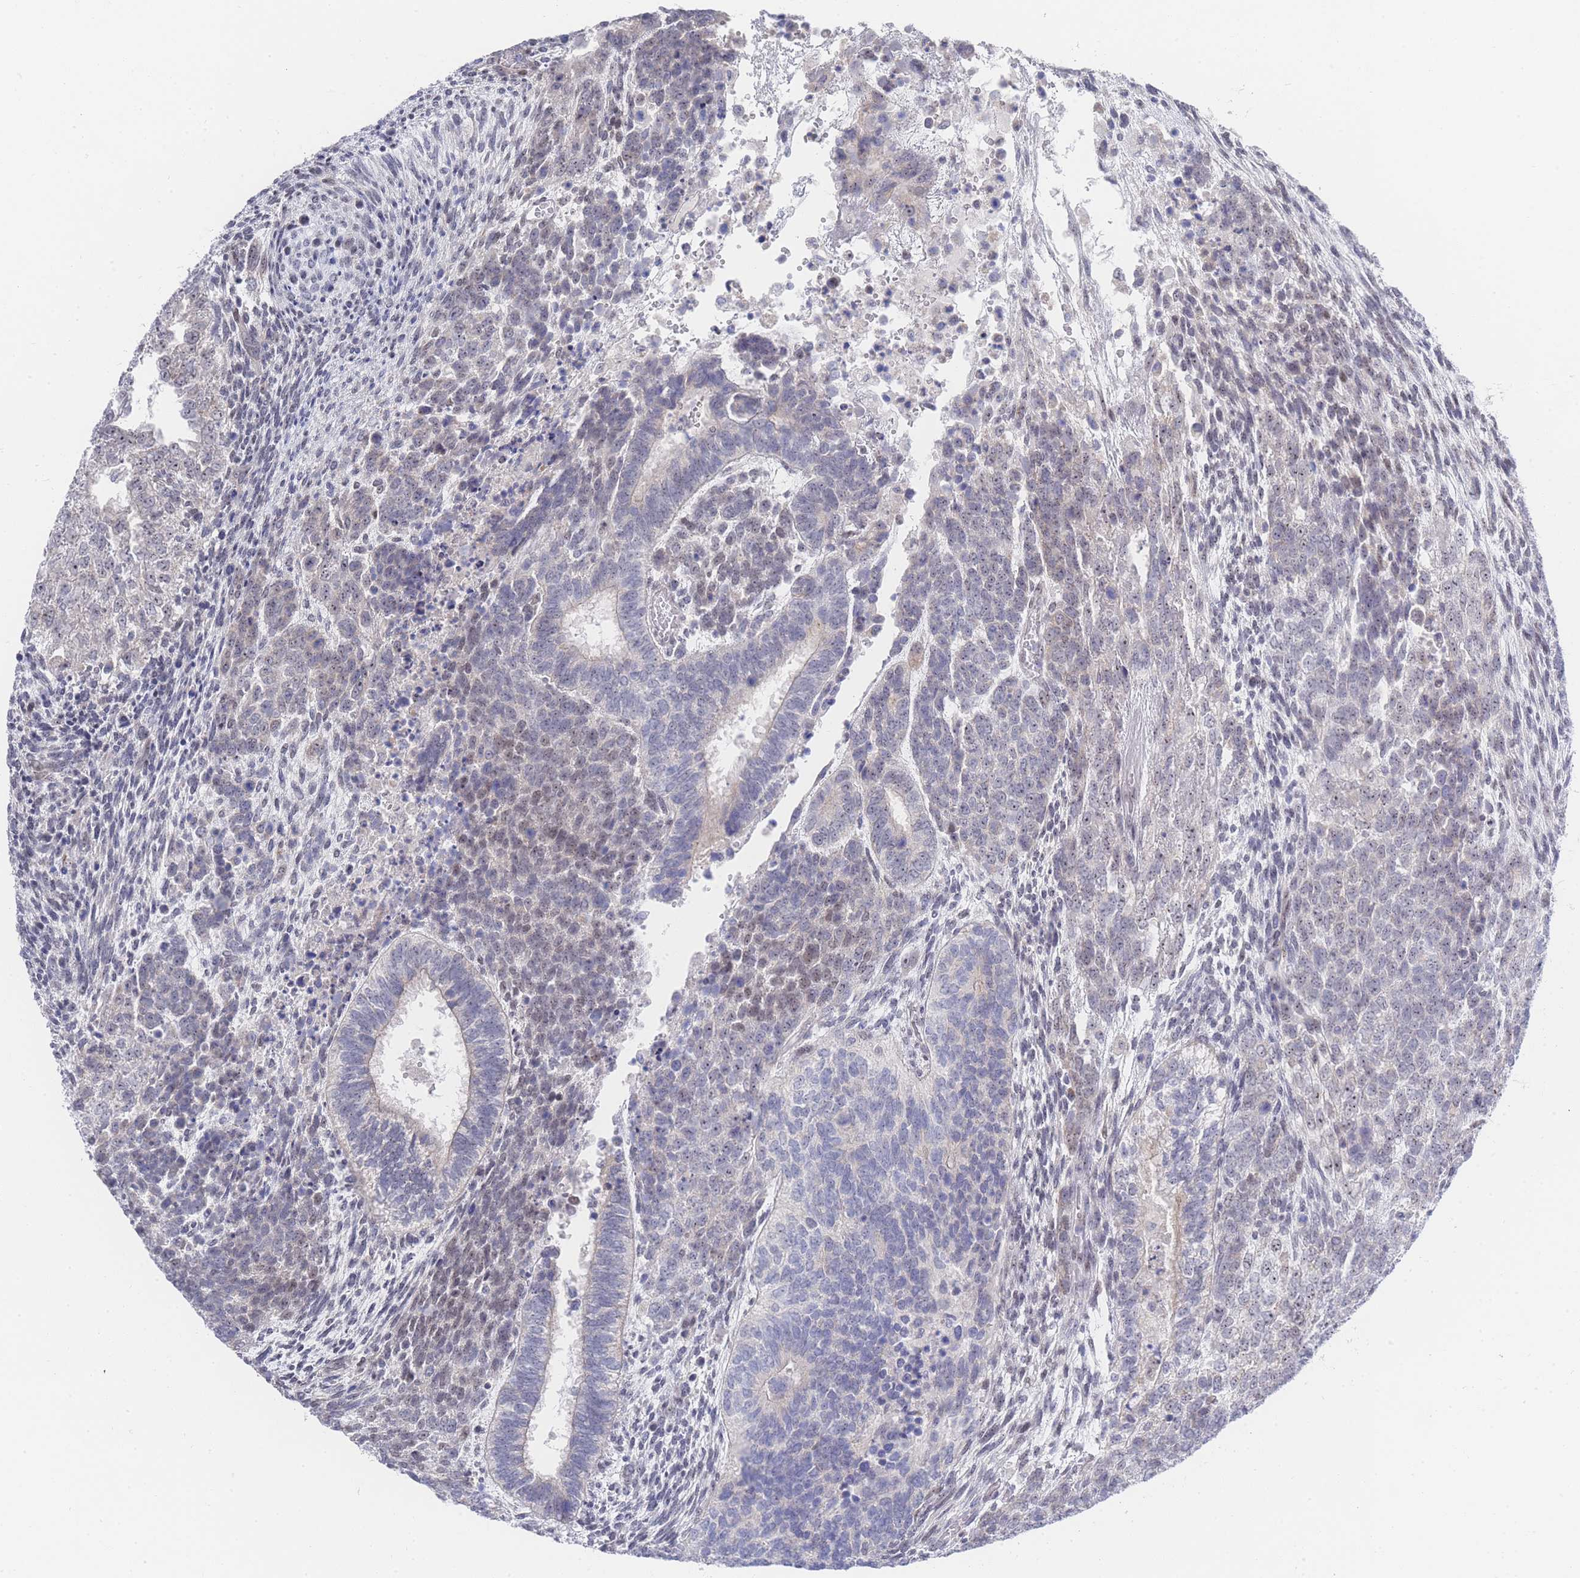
{"staining": {"intensity": "weak", "quantity": "<25%", "location": "nuclear"}, "tissue": "testis cancer", "cell_type": "Tumor cells", "image_type": "cancer", "snomed": [{"axis": "morphology", "description": "Carcinoma, Embryonal, NOS"}, {"axis": "topography", "description": "Testis"}], "caption": "Immunohistochemistry of embryonal carcinoma (testis) reveals no positivity in tumor cells.", "gene": "ZNF142", "patient": {"sex": "male", "age": 23}}